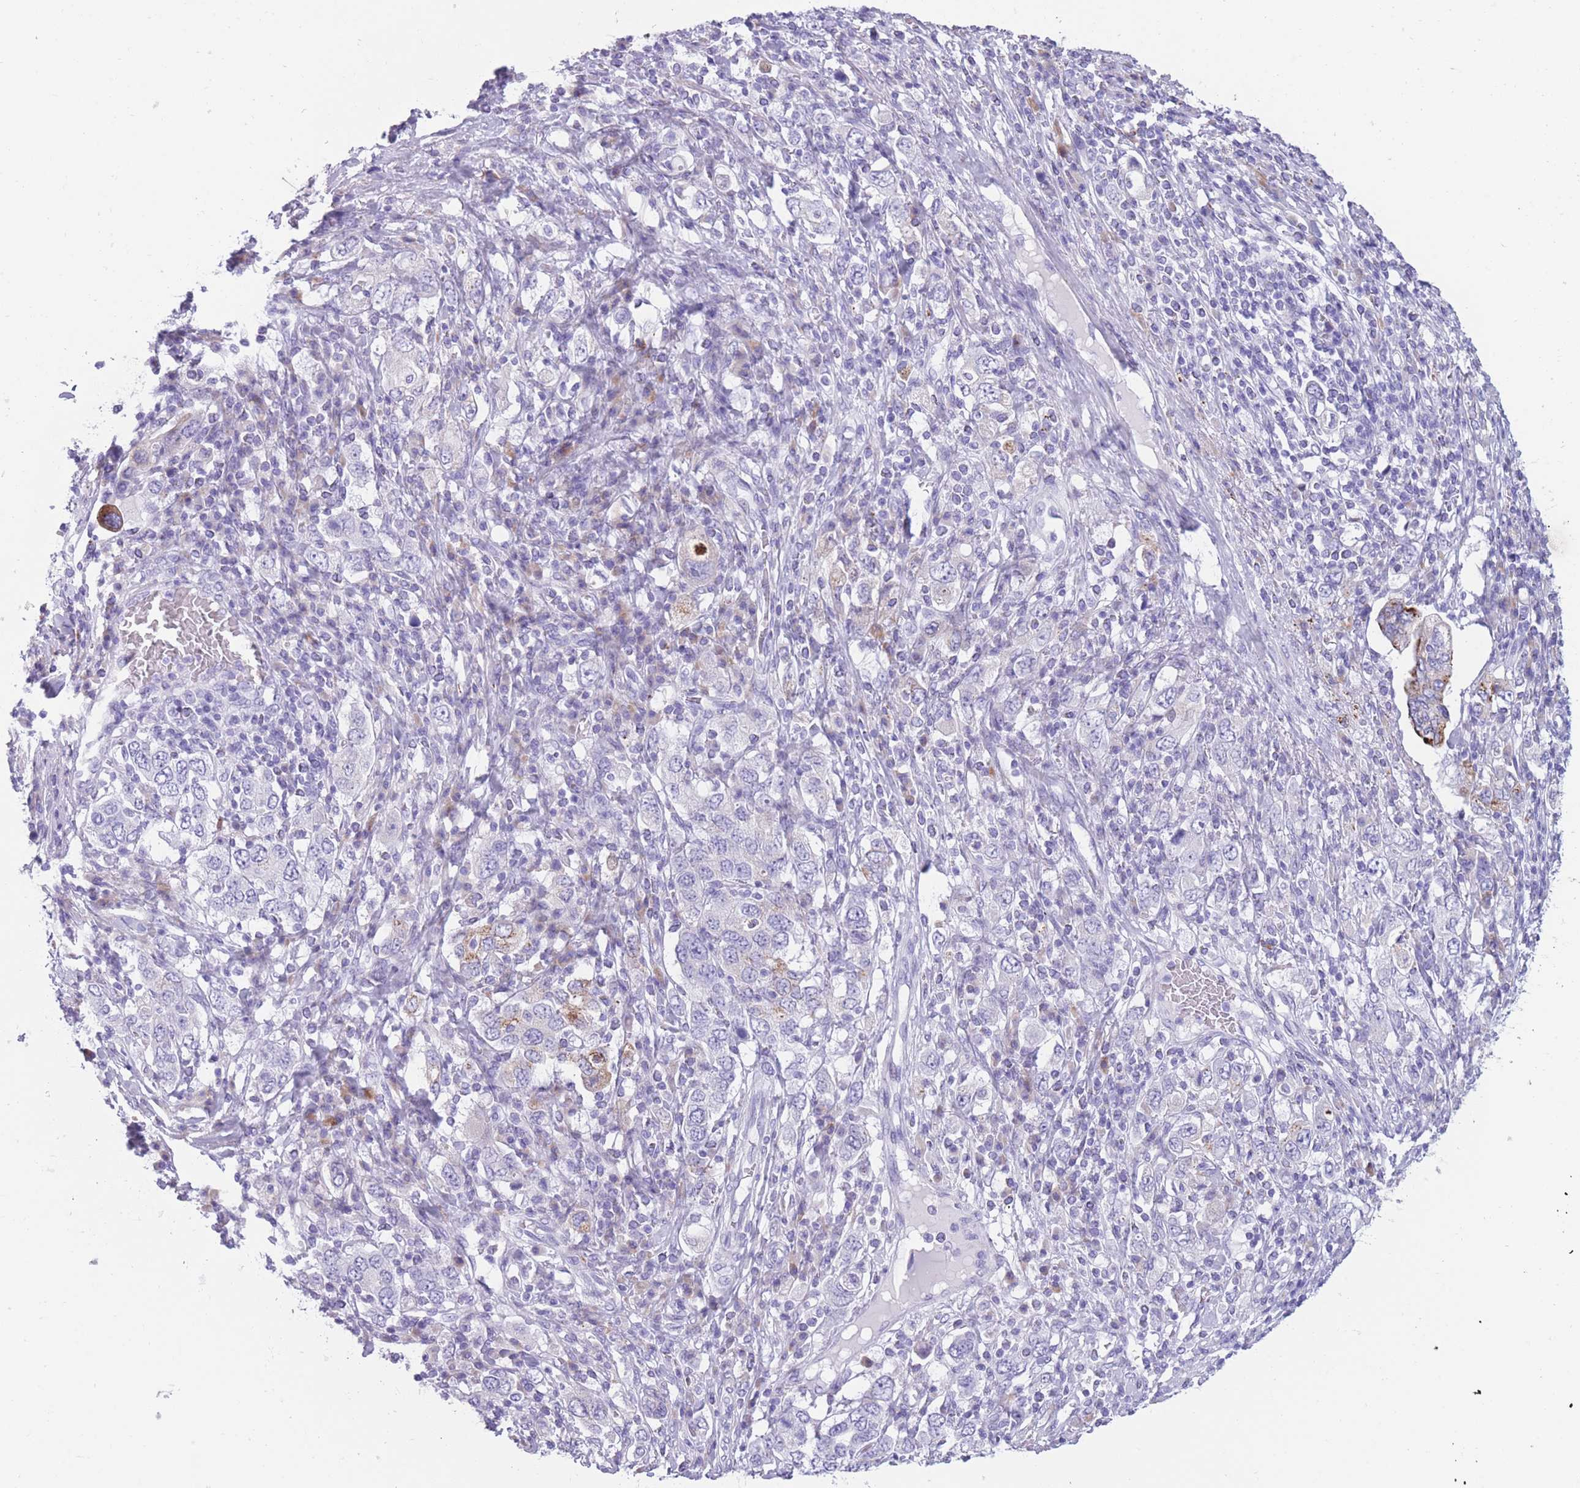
{"staining": {"intensity": "negative", "quantity": "none", "location": "none"}, "tissue": "stomach cancer", "cell_type": "Tumor cells", "image_type": "cancer", "snomed": [{"axis": "morphology", "description": "Adenocarcinoma, NOS"}, {"axis": "topography", "description": "Stomach, upper"}, {"axis": "topography", "description": "Stomach"}], "caption": "This histopathology image is of stomach cancer stained with immunohistochemistry (IHC) to label a protein in brown with the nuclei are counter-stained blue. There is no positivity in tumor cells.", "gene": "COL27A1", "patient": {"sex": "male", "age": 62}}